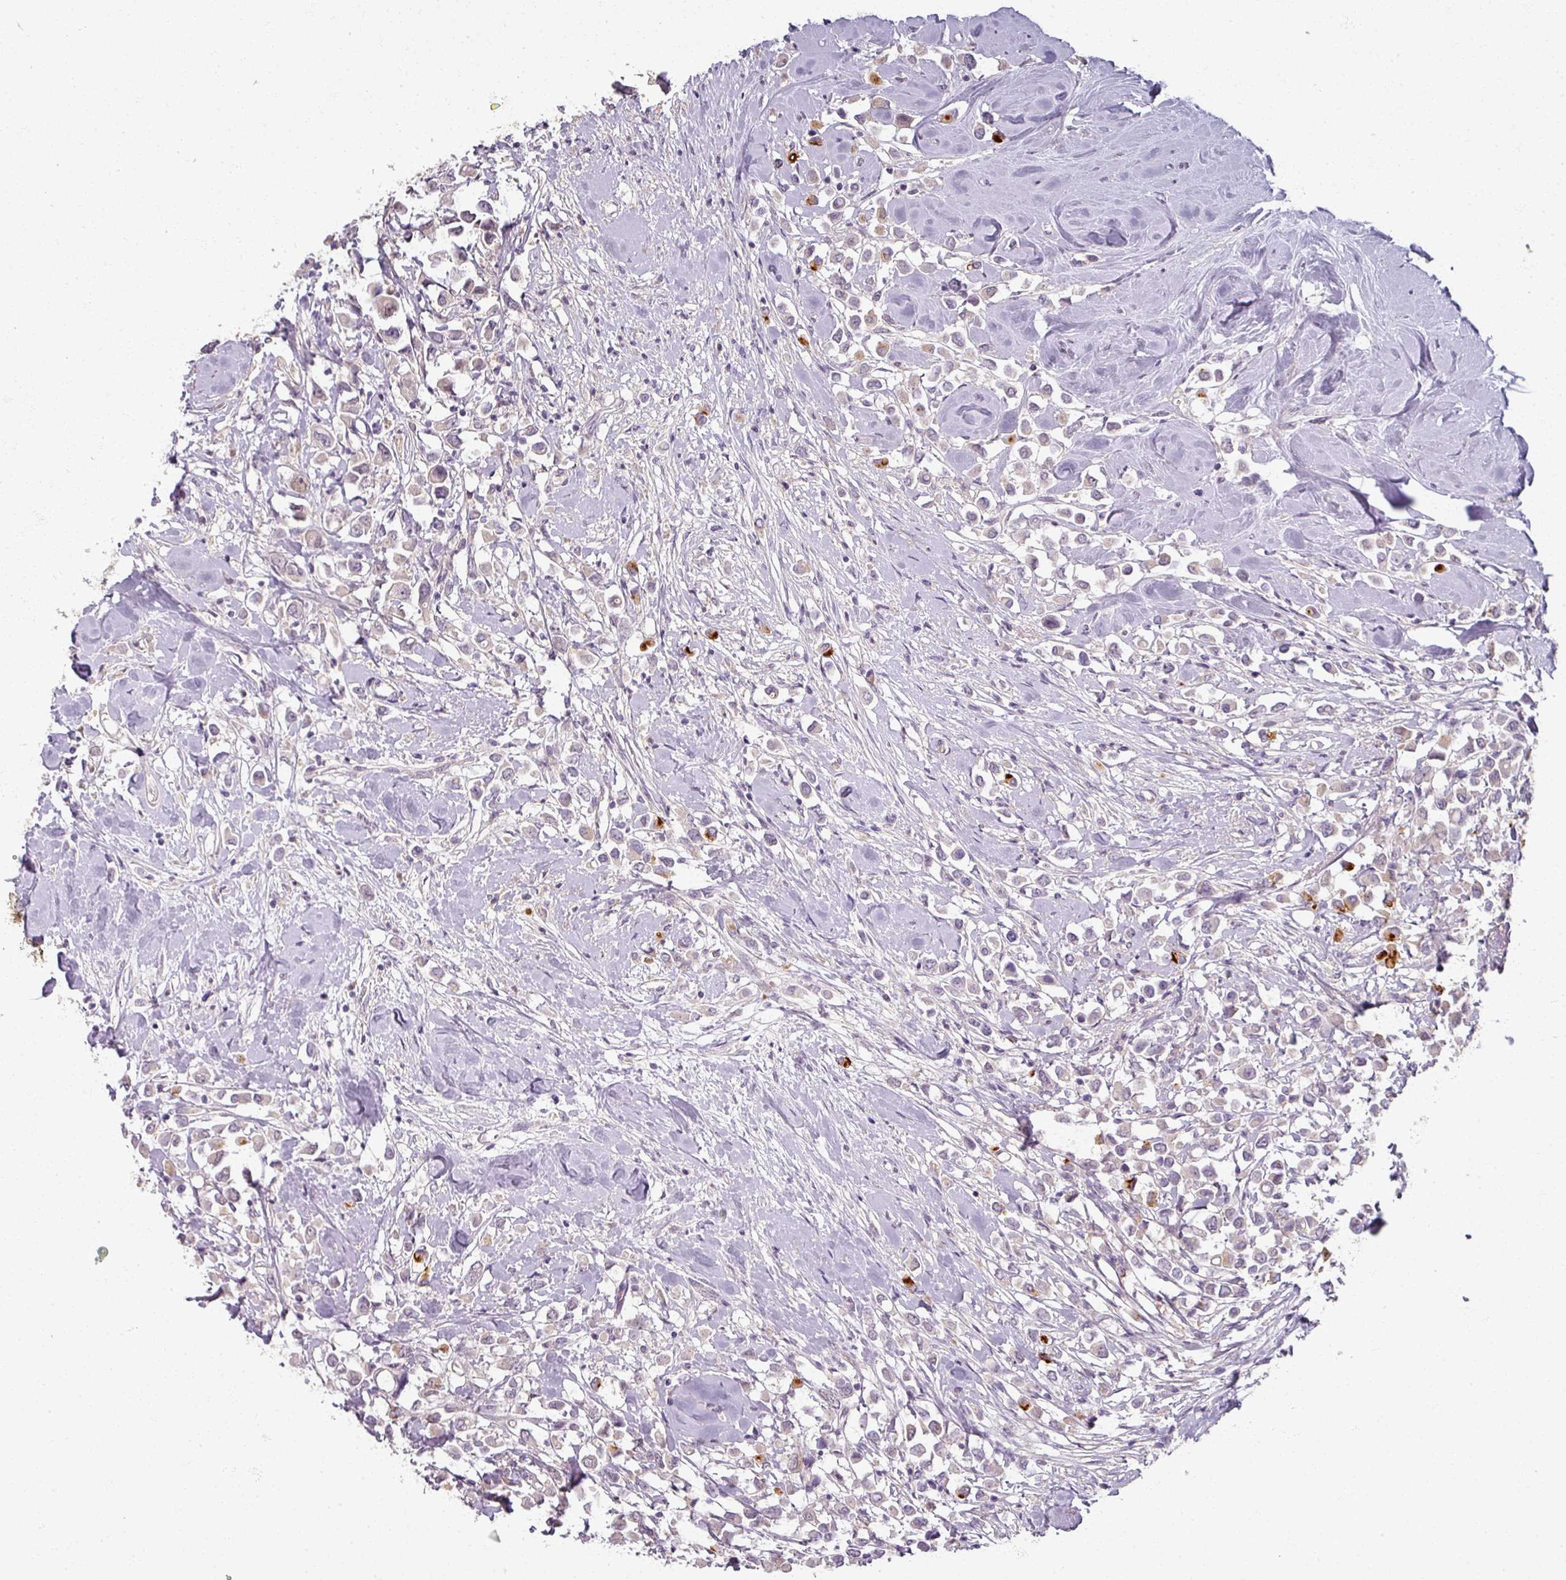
{"staining": {"intensity": "moderate", "quantity": "<25%", "location": "cytoplasmic/membranous"}, "tissue": "breast cancer", "cell_type": "Tumor cells", "image_type": "cancer", "snomed": [{"axis": "morphology", "description": "Duct carcinoma"}, {"axis": "topography", "description": "Breast"}], "caption": "Immunohistochemical staining of human breast infiltrating ductal carcinoma shows moderate cytoplasmic/membranous protein staining in about <25% of tumor cells.", "gene": "MYMK", "patient": {"sex": "female", "age": 61}}